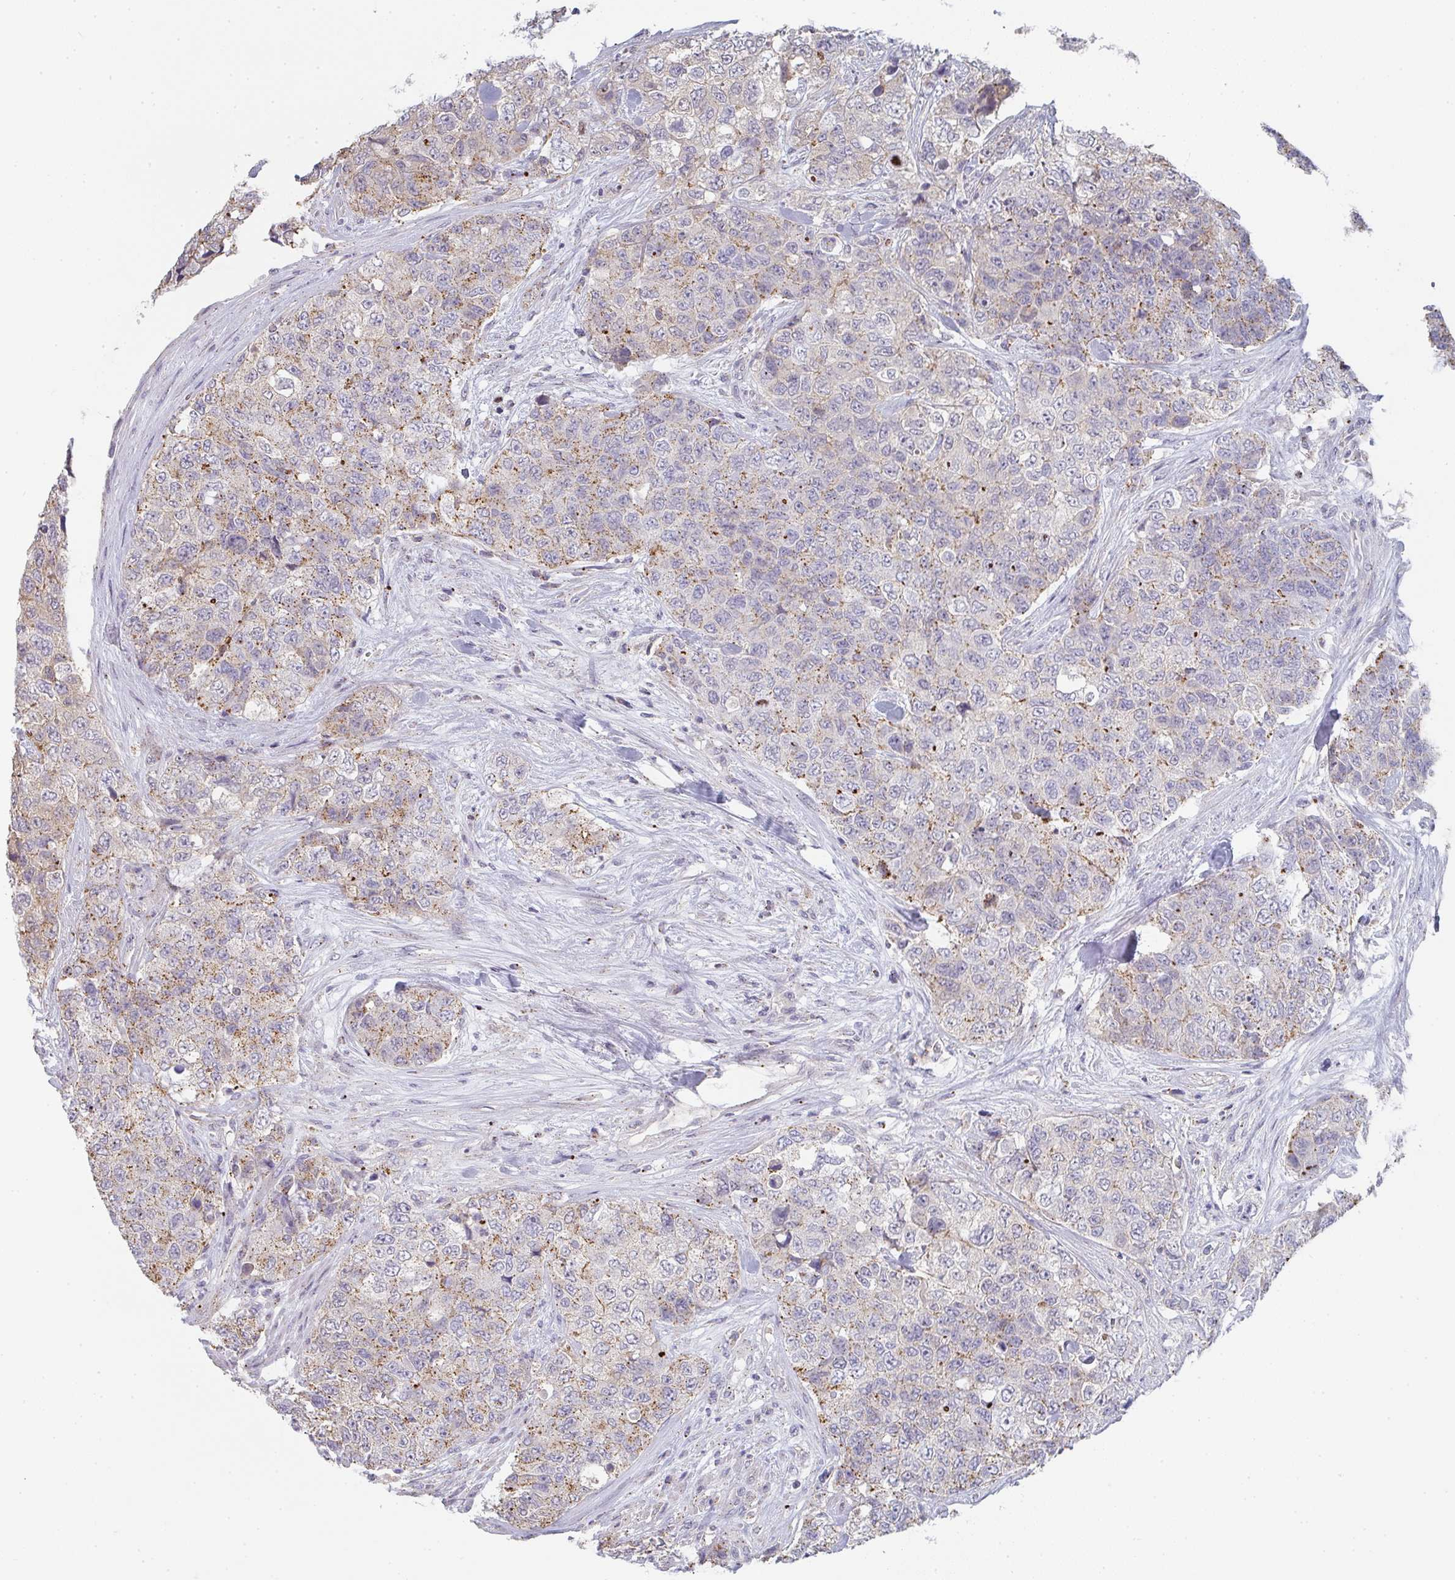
{"staining": {"intensity": "weak", "quantity": "25%-75%", "location": "cytoplasmic/membranous"}, "tissue": "urothelial cancer", "cell_type": "Tumor cells", "image_type": "cancer", "snomed": [{"axis": "morphology", "description": "Urothelial carcinoma, High grade"}, {"axis": "topography", "description": "Urinary bladder"}], "caption": "Immunohistochemistry of human urothelial cancer displays low levels of weak cytoplasmic/membranous expression in approximately 25%-75% of tumor cells.", "gene": "CHMP5", "patient": {"sex": "female", "age": 78}}